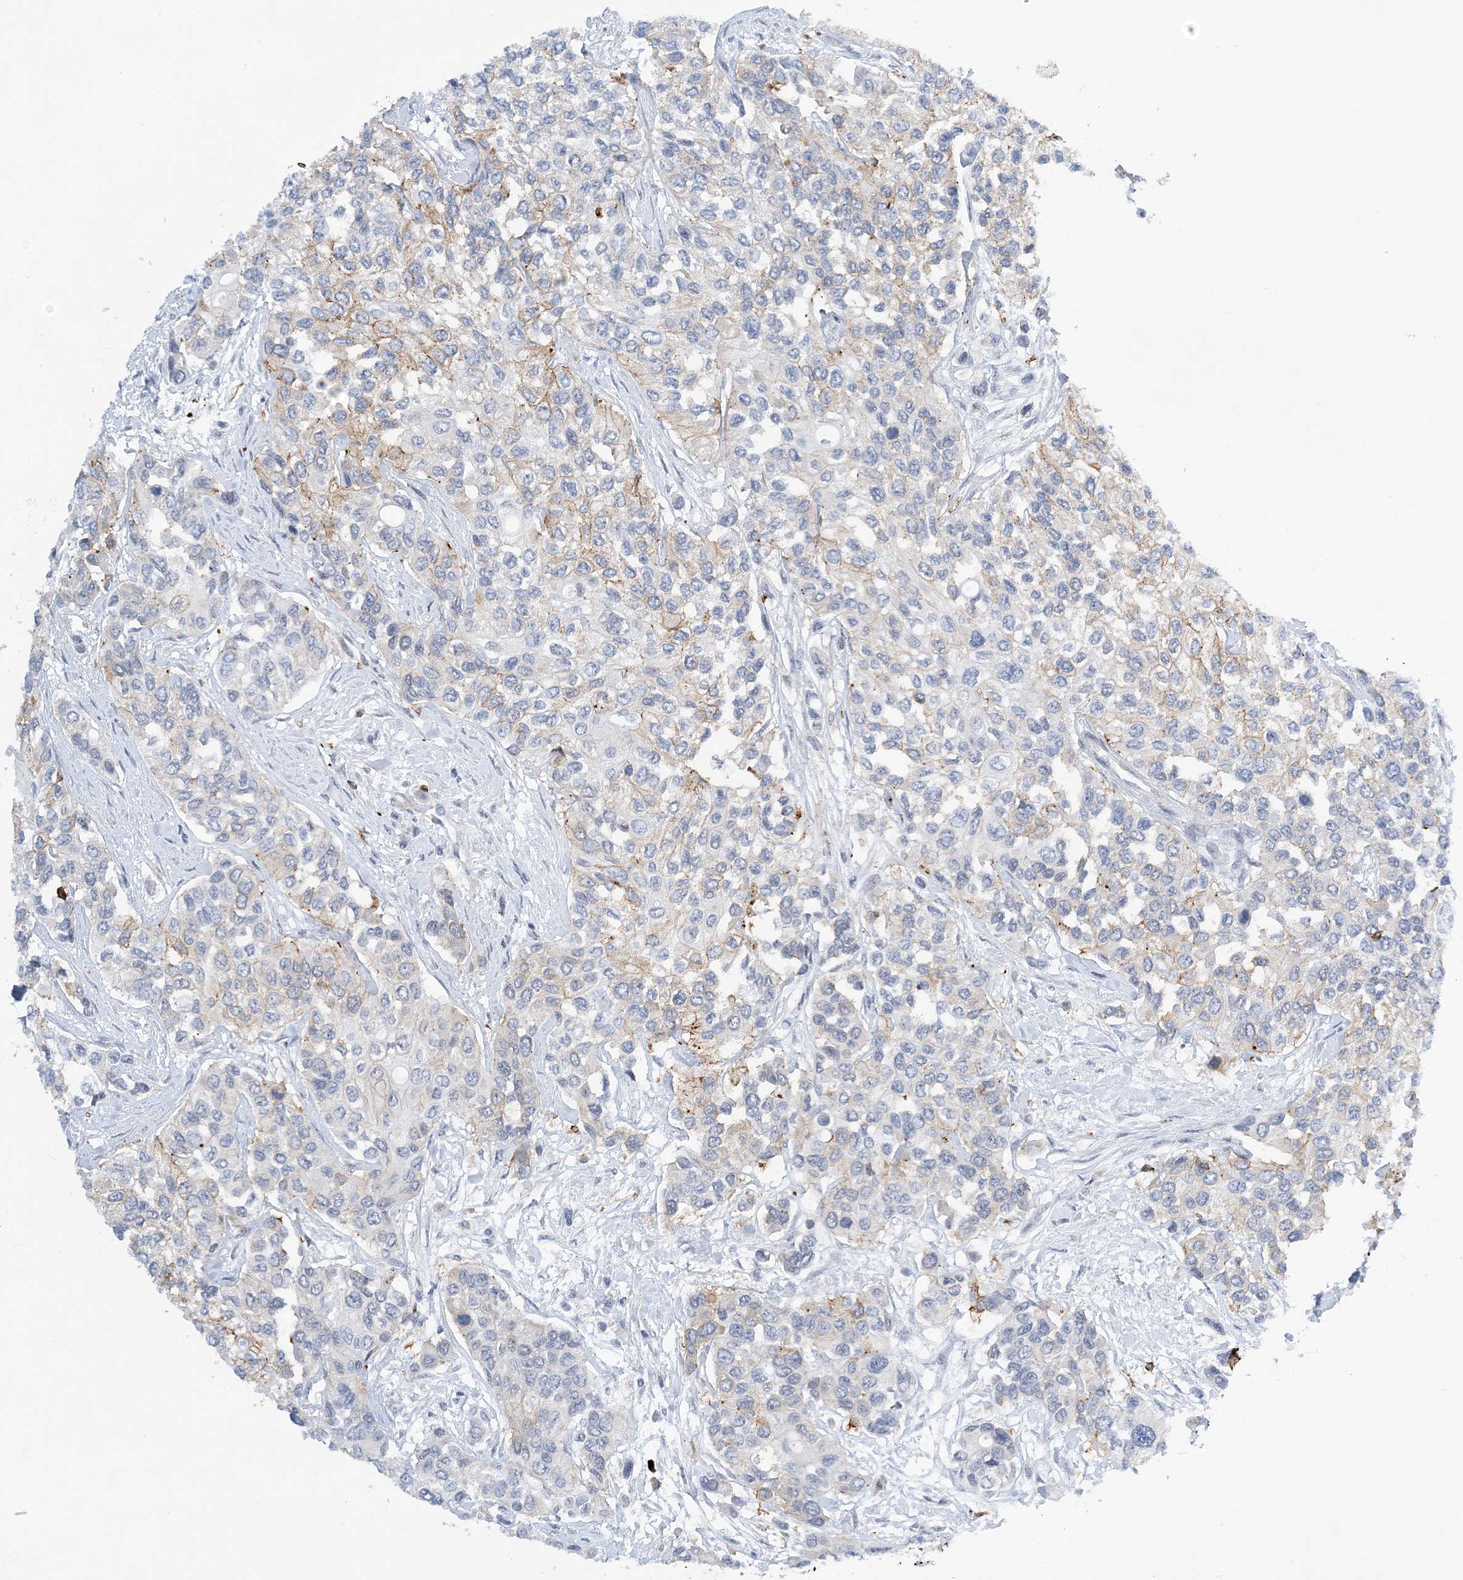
{"staining": {"intensity": "weak", "quantity": "<25%", "location": "cytoplasmic/membranous"}, "tissue": "urothelial cancer", "cell_type": "Tumor cells", "image_type": "cancer", "snomed": [{"axis": "morphology", "description": "Normal tissue, NOS"}, {"axis": "morphology", "description": "Urothelial carcinoma, High grade"}, {"axis": "topography", "description": "Vascular tissue"}, {"axis": "topography", "description": "Urinary bladder"}], "caption": "An immunohistochemistry (IHC) image of urothelial cancer is shown. There is no staining in tumor cells of urothelial cancer.", "gene": "PRMT9", "patient": {"sex": "female", "age": 56}}